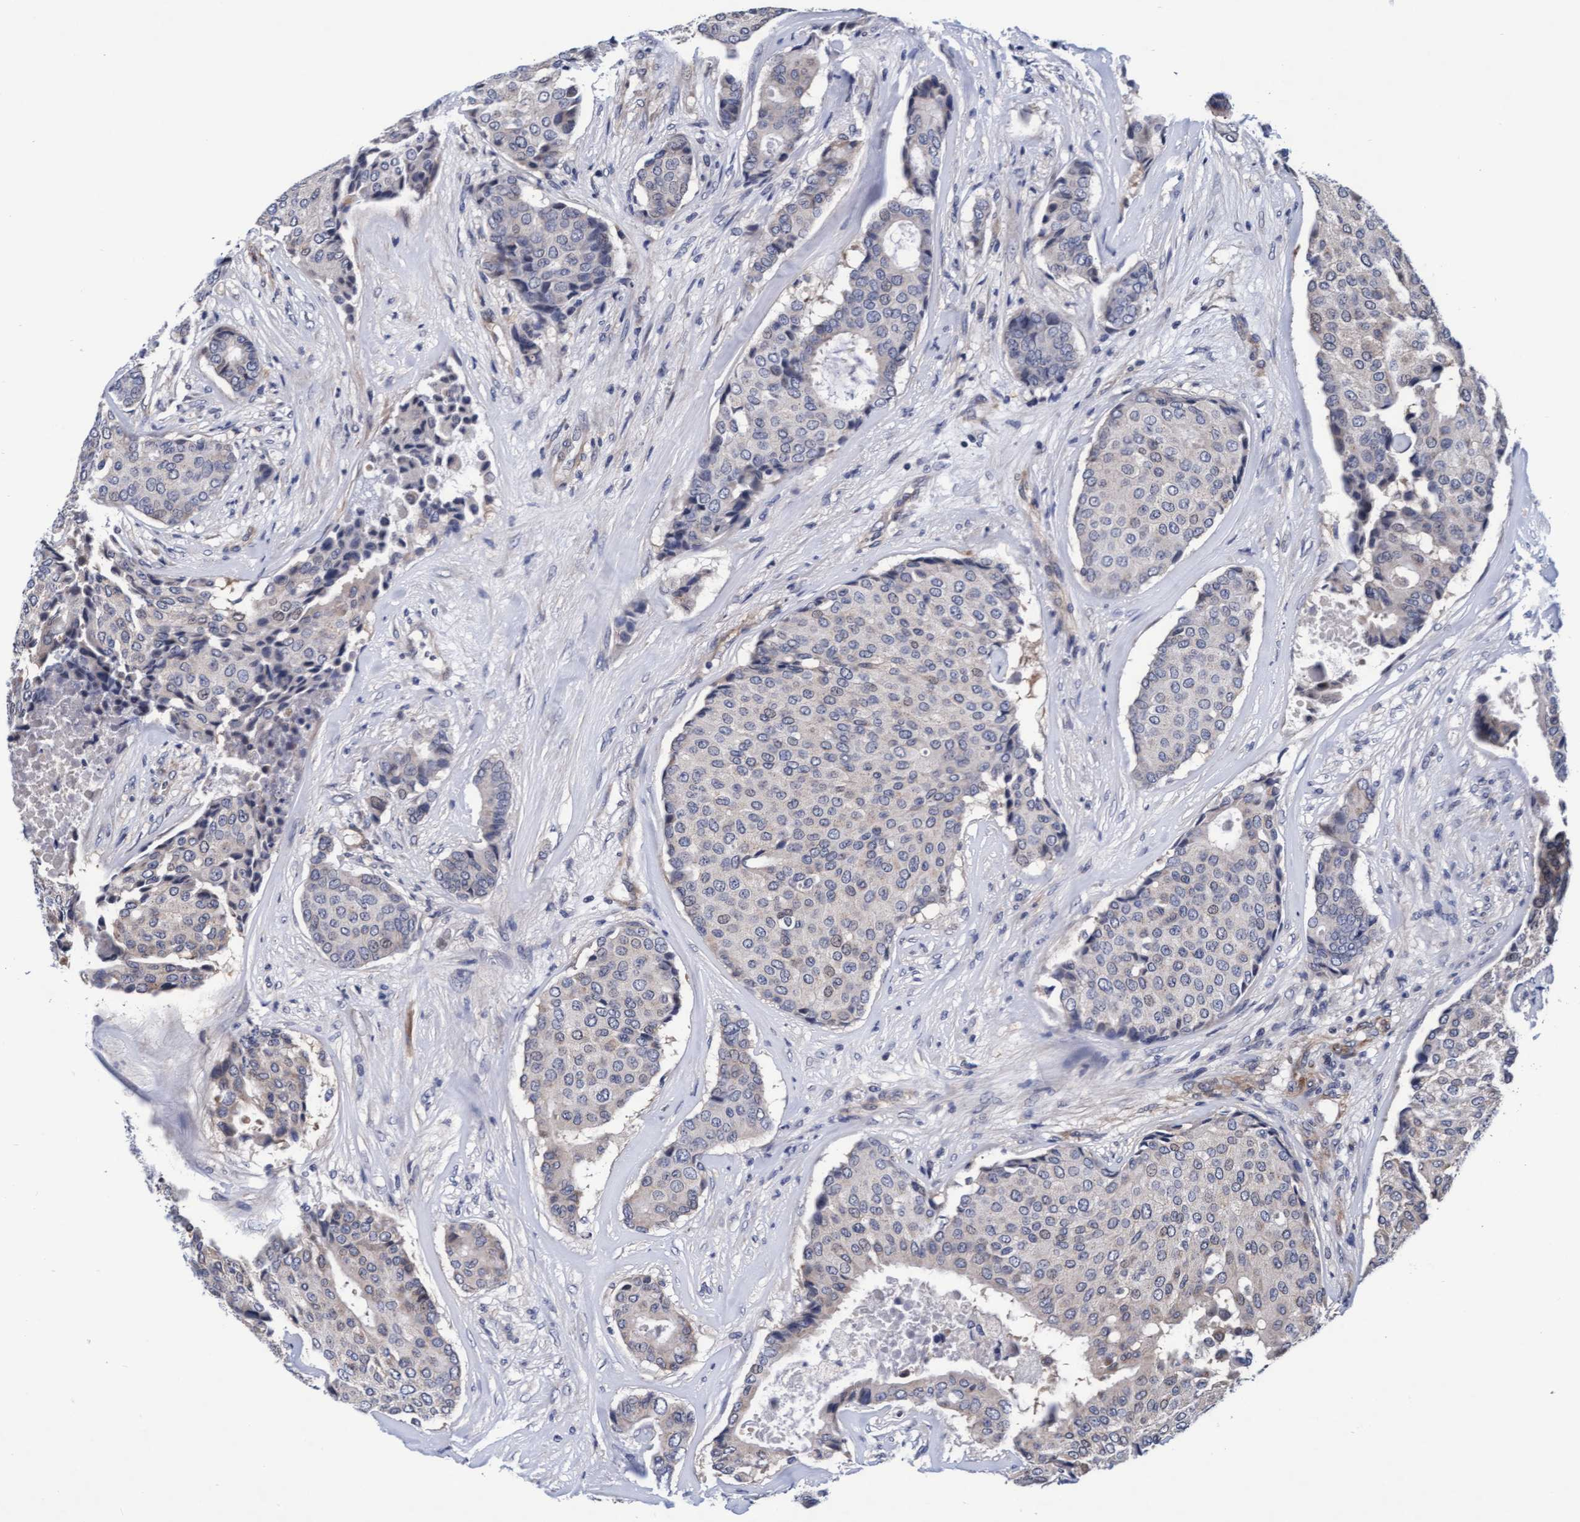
{"staining": {"intensity": "negative", "quantity": "none", "location": "none"}, "tissue": "breast cancer", "cell_type": "Tumor cells", "image_type": "cancer", "snomed": [{"axis": "morphology", "description": "Duct carcinoma"}, {"axis": "topography", "description": "Breast"}], "caption": "This is a image of IHC staining of breast cancer, which shows no positivity in tumor cells. (DAB (3,3'-diaminobenzidine) IHC with hematoxylin counter stain).", "gene": "EFCAB13", "patient": {"sex": "female", "age": 75}}